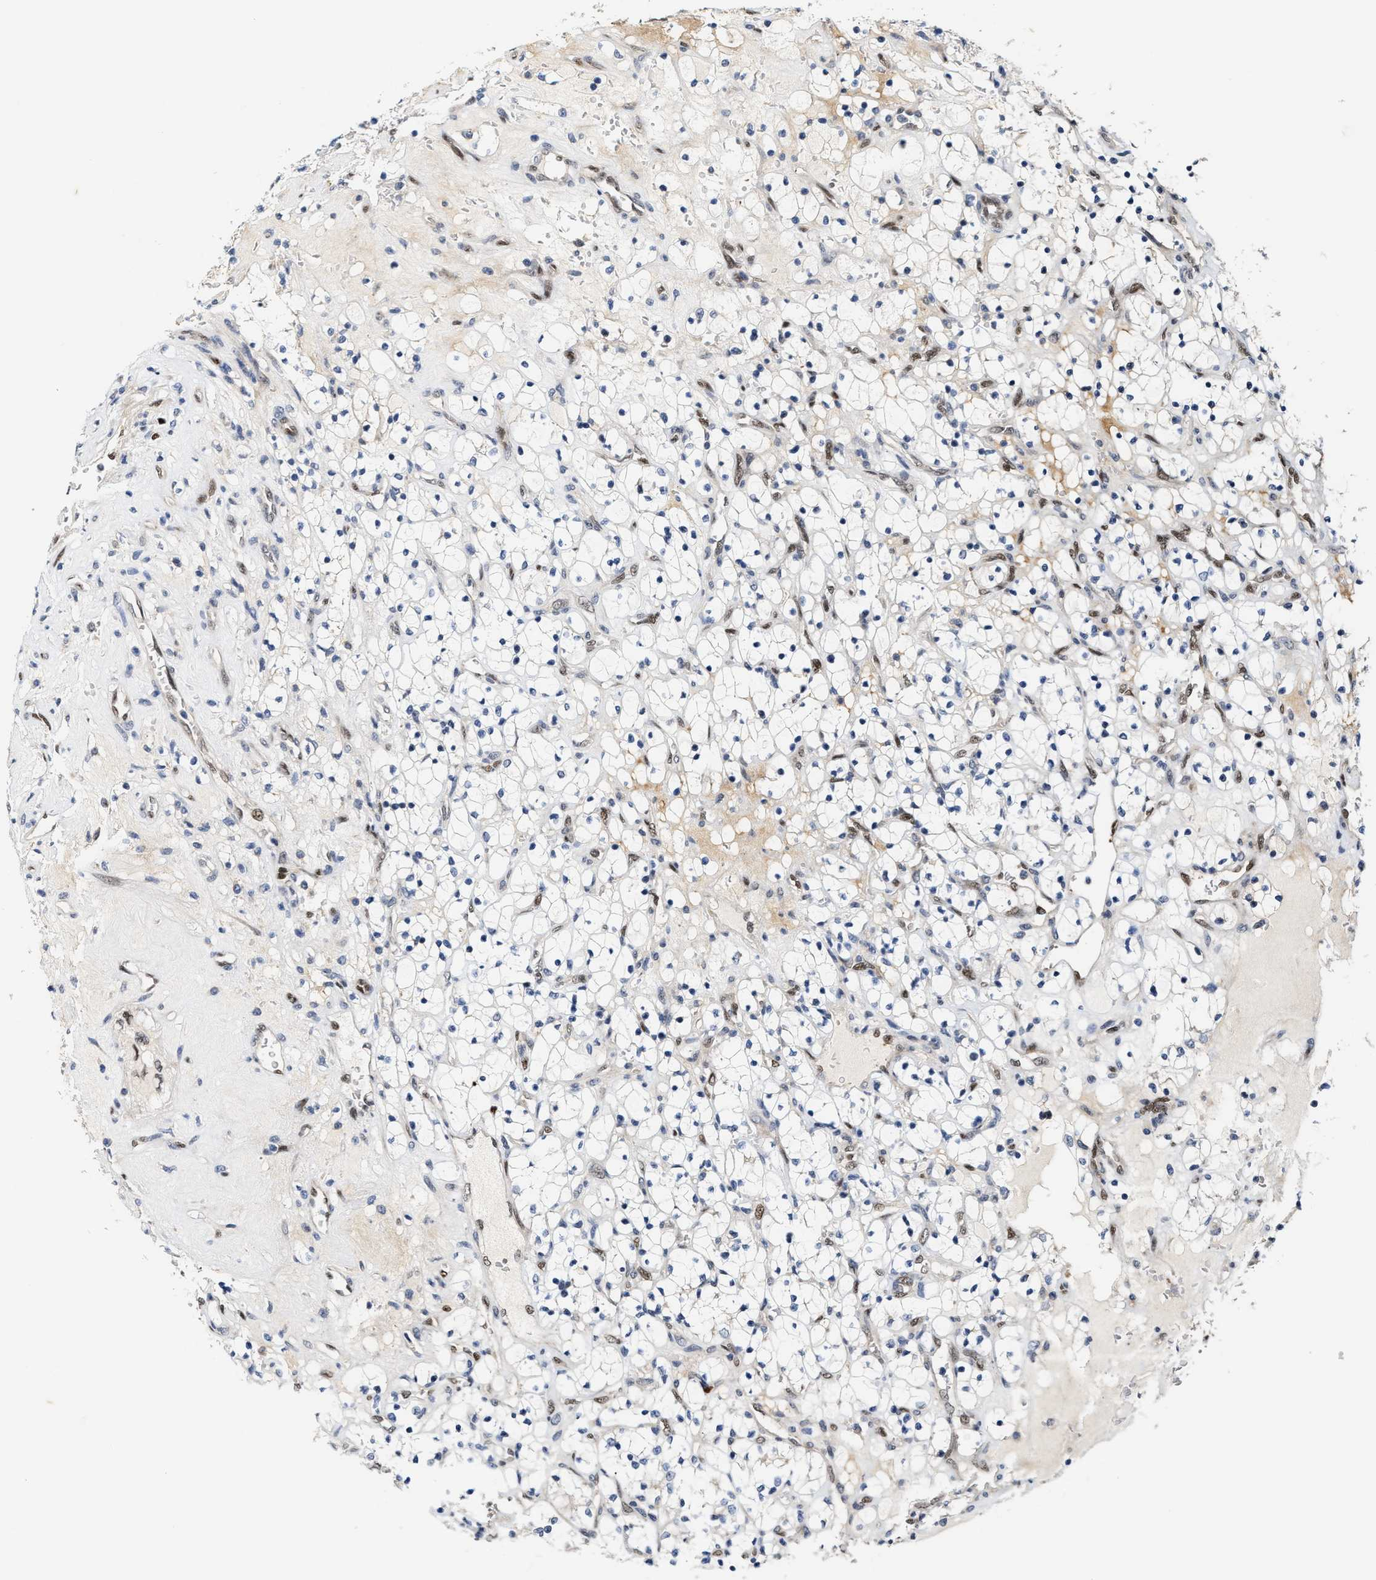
{"staining": {"intensity": "negative", "quantity": "none", "location": "none"}, "tissue": "renal cancer", "cell_type": "Tumor cells", "image_type": "cancer", "snomed": [{"axis": "morphology", "description": "Adenocarcinoma, NOS"}, {"axis": "topography", "description": "Kidney"}], "caption": "The IHC photomicrograph has no significant positivity in tumor cells of renal cancer (adenocarcinoma) tissue.", "gene": "TCF4", "patient": {"sex": "female", "age": 69}}